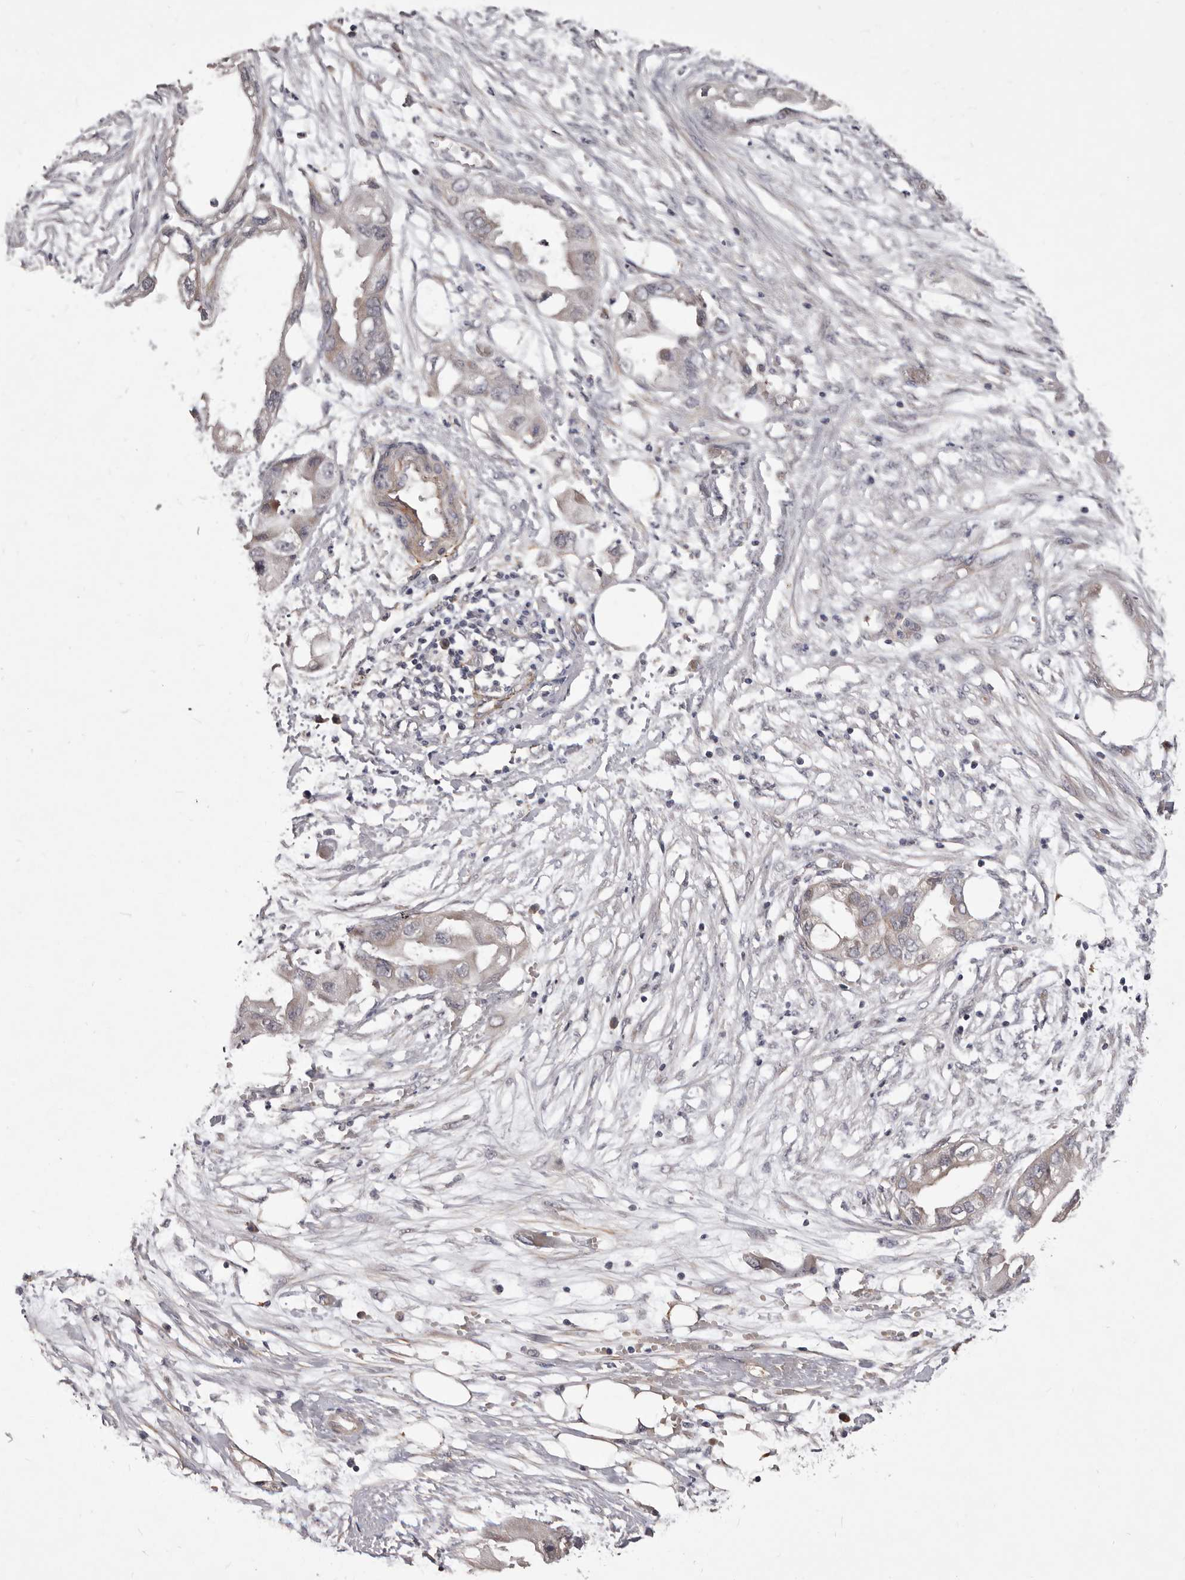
{"staining": {"intensity": "negative", "quantity": "none", "location": "none"}, "tissue": "endometrial cancer", "cell_type": "Tumor cells", "image_type": "cancer", "snomed": [{"axis": "morphology", "description": "Adenocarcinoma, NOS"}, {"axis": "morphology", "description": "Adenocarcinoma, metastatic, NOS"}, {"axis": "topography", "description": "Adipose tissue"}, {"axis": "topography", "description": "Endometrium"}], "caption": "Endometrial cancer was stained to show a protein in brown. There is no significant staining in tumor cells. (Stains: DAB immunohistochemistry (IHC) with hematoxylin counter stain, Microscopy: brightfield microscopy at high magnification).", "gene": "HBS1L", "patient": {"sex": "female", "age": 67}}